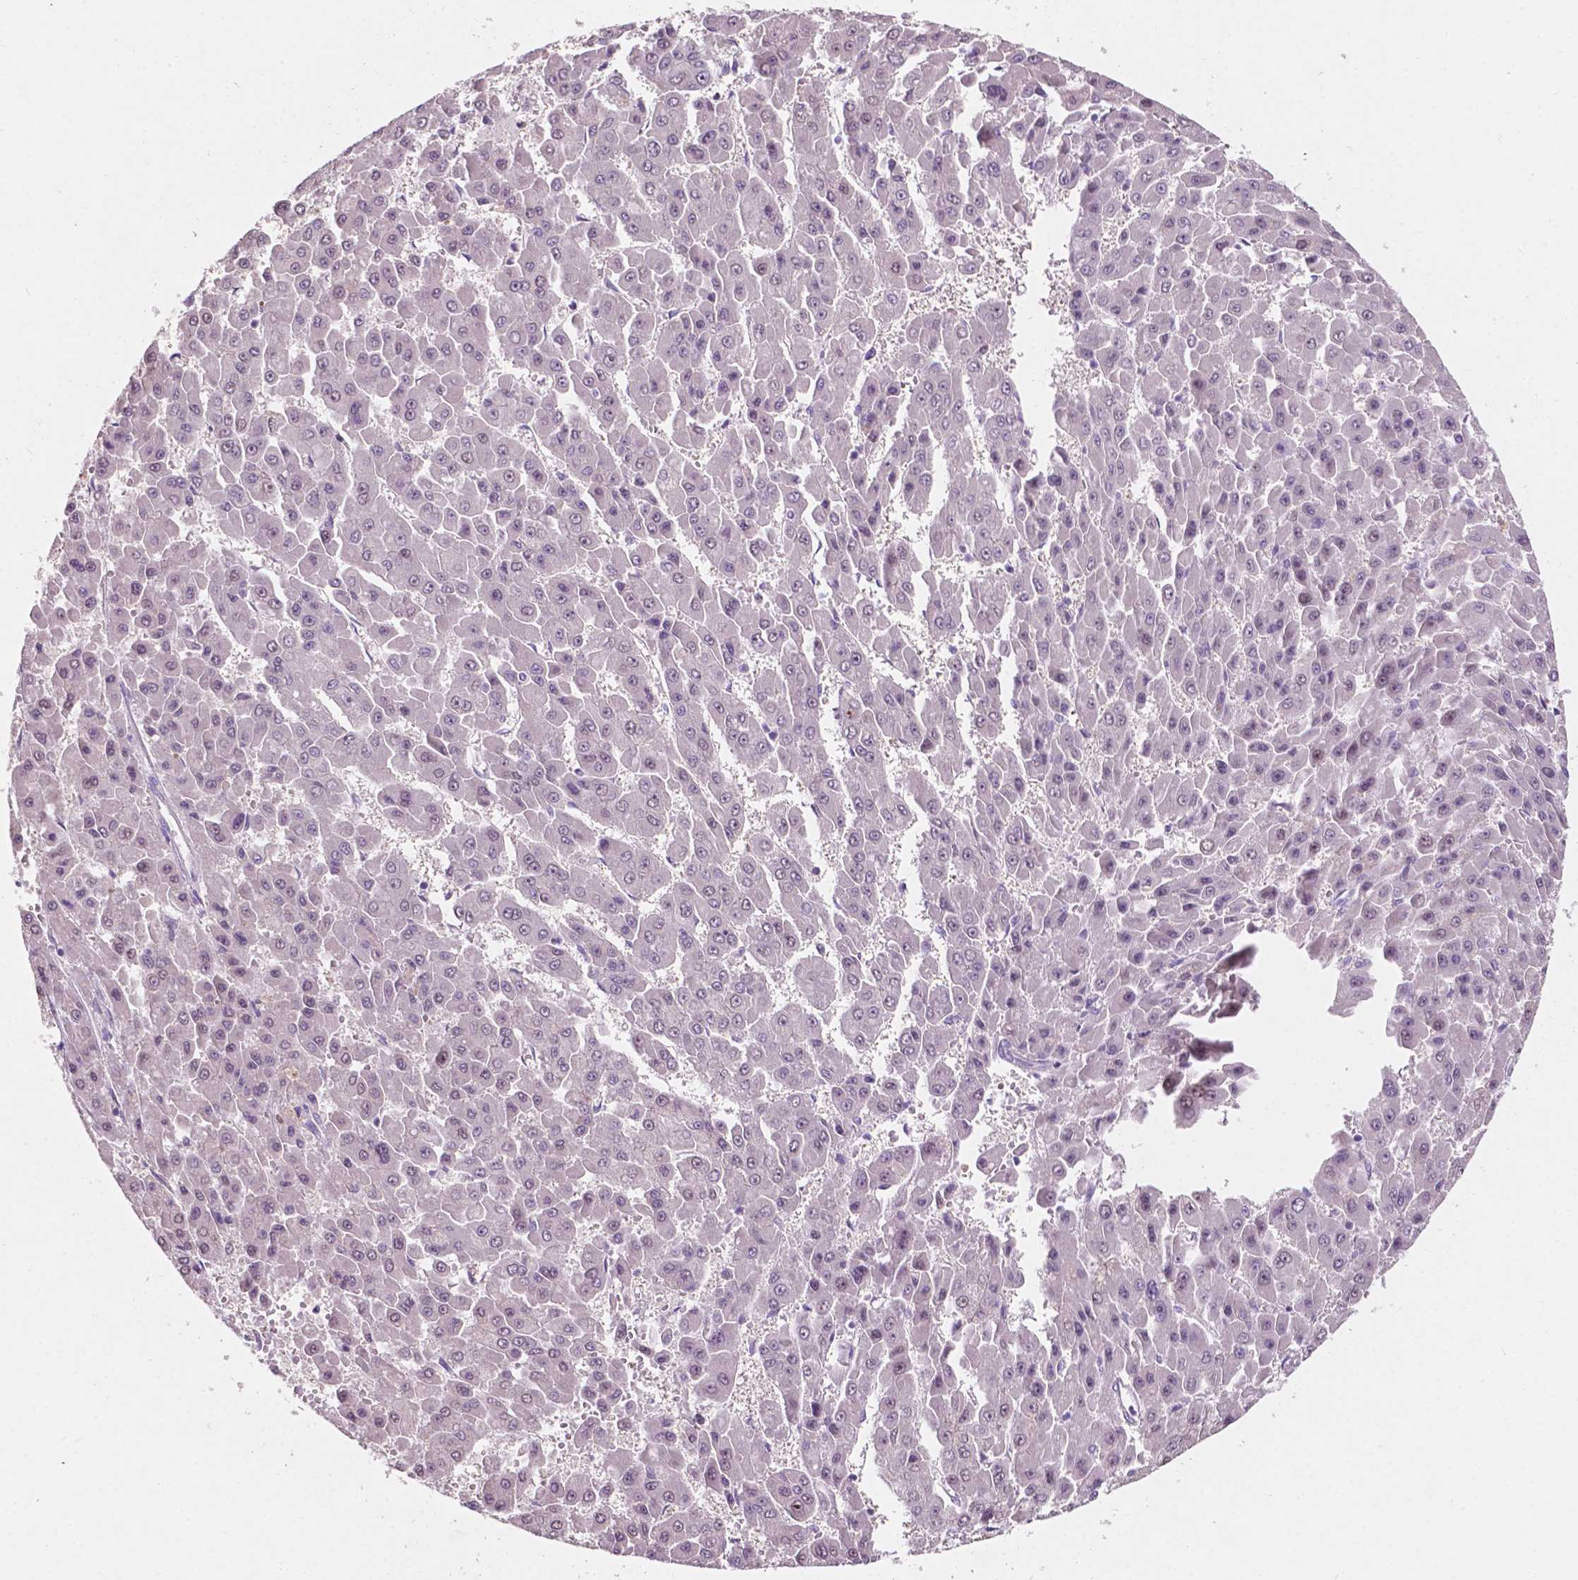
{"staining": {"intensity": "negative", "quantity": "none", "location": "none"}, "tissue": "liver cancer", "cell_type": "Tumor cells", "image_type": "cancer", "snomed": [{"axis": "morphology", "description": "Carcinoma, Hepatocellular, NOS"}, {"axis": "topography", "description": "Liver"}], "caption": "The photomicrograph reveals no significant positivity in tumor cells of hepatocellular carcinoma (liver). Brightfield microscopy of immunohistochemistry (IHC) stained with DAB (3,3'-diaminobenzidine) (brown) and hematoxylin (blue), captured at high magnification.", "gene": "TM6SF2", "patient": {"sex": "male", "age": 78}}